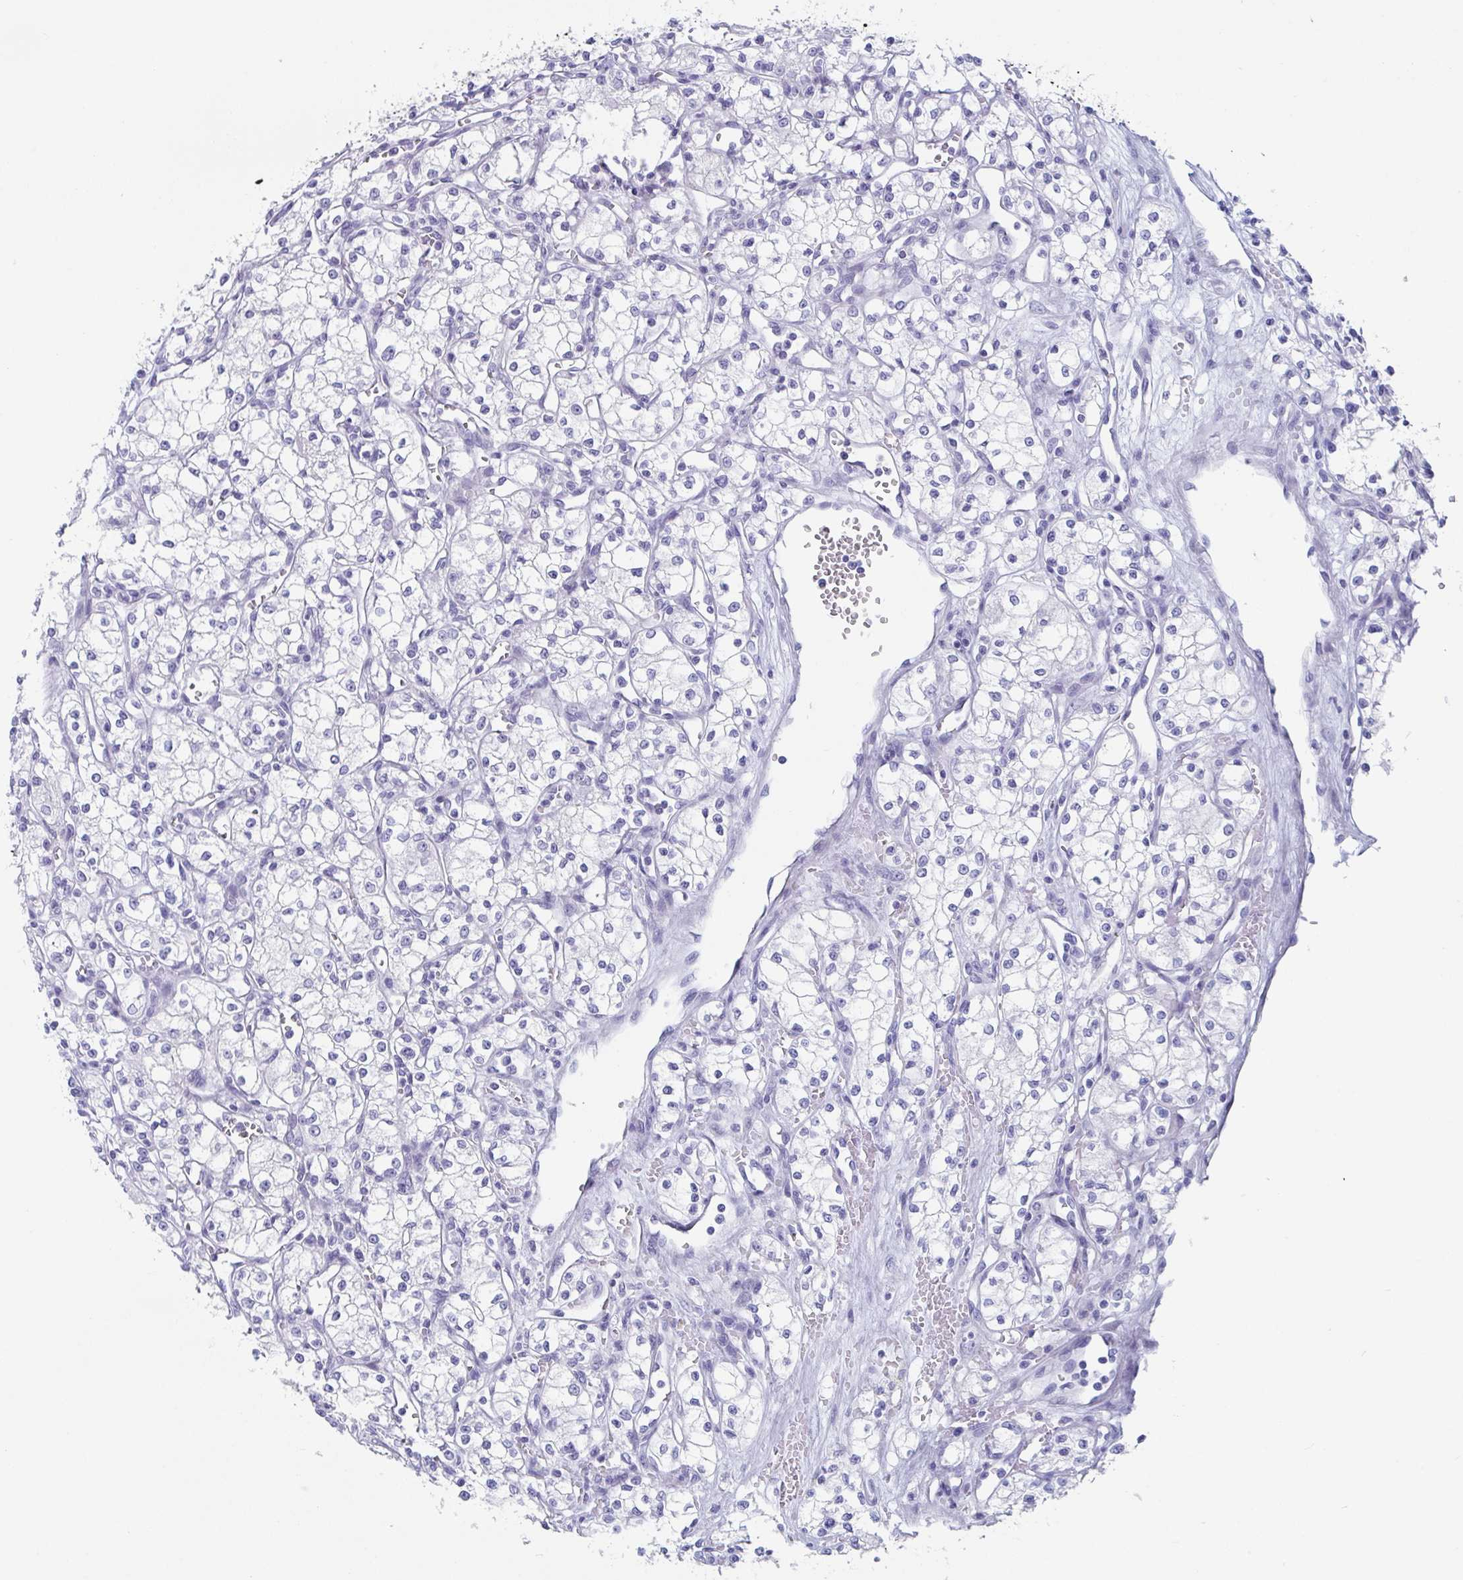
{"staining": {"intensity": "negative", "quantity": "none", "location": "none"}, "tissue": "renal cancer", "cell_type": "Tumor cells", "image_type": "cancer", "snomed": [{"axis": "morphology", "description": "Adenocarcinoma, NOS"}, {"axis": "topography", "description": "Kidney"}], "caption": "Tumor cells are negative for protein expression in human renal cancer (adenocarcinoma).", "gene": "ZPBP", "patient": {"sex": "male", "age": 59}}